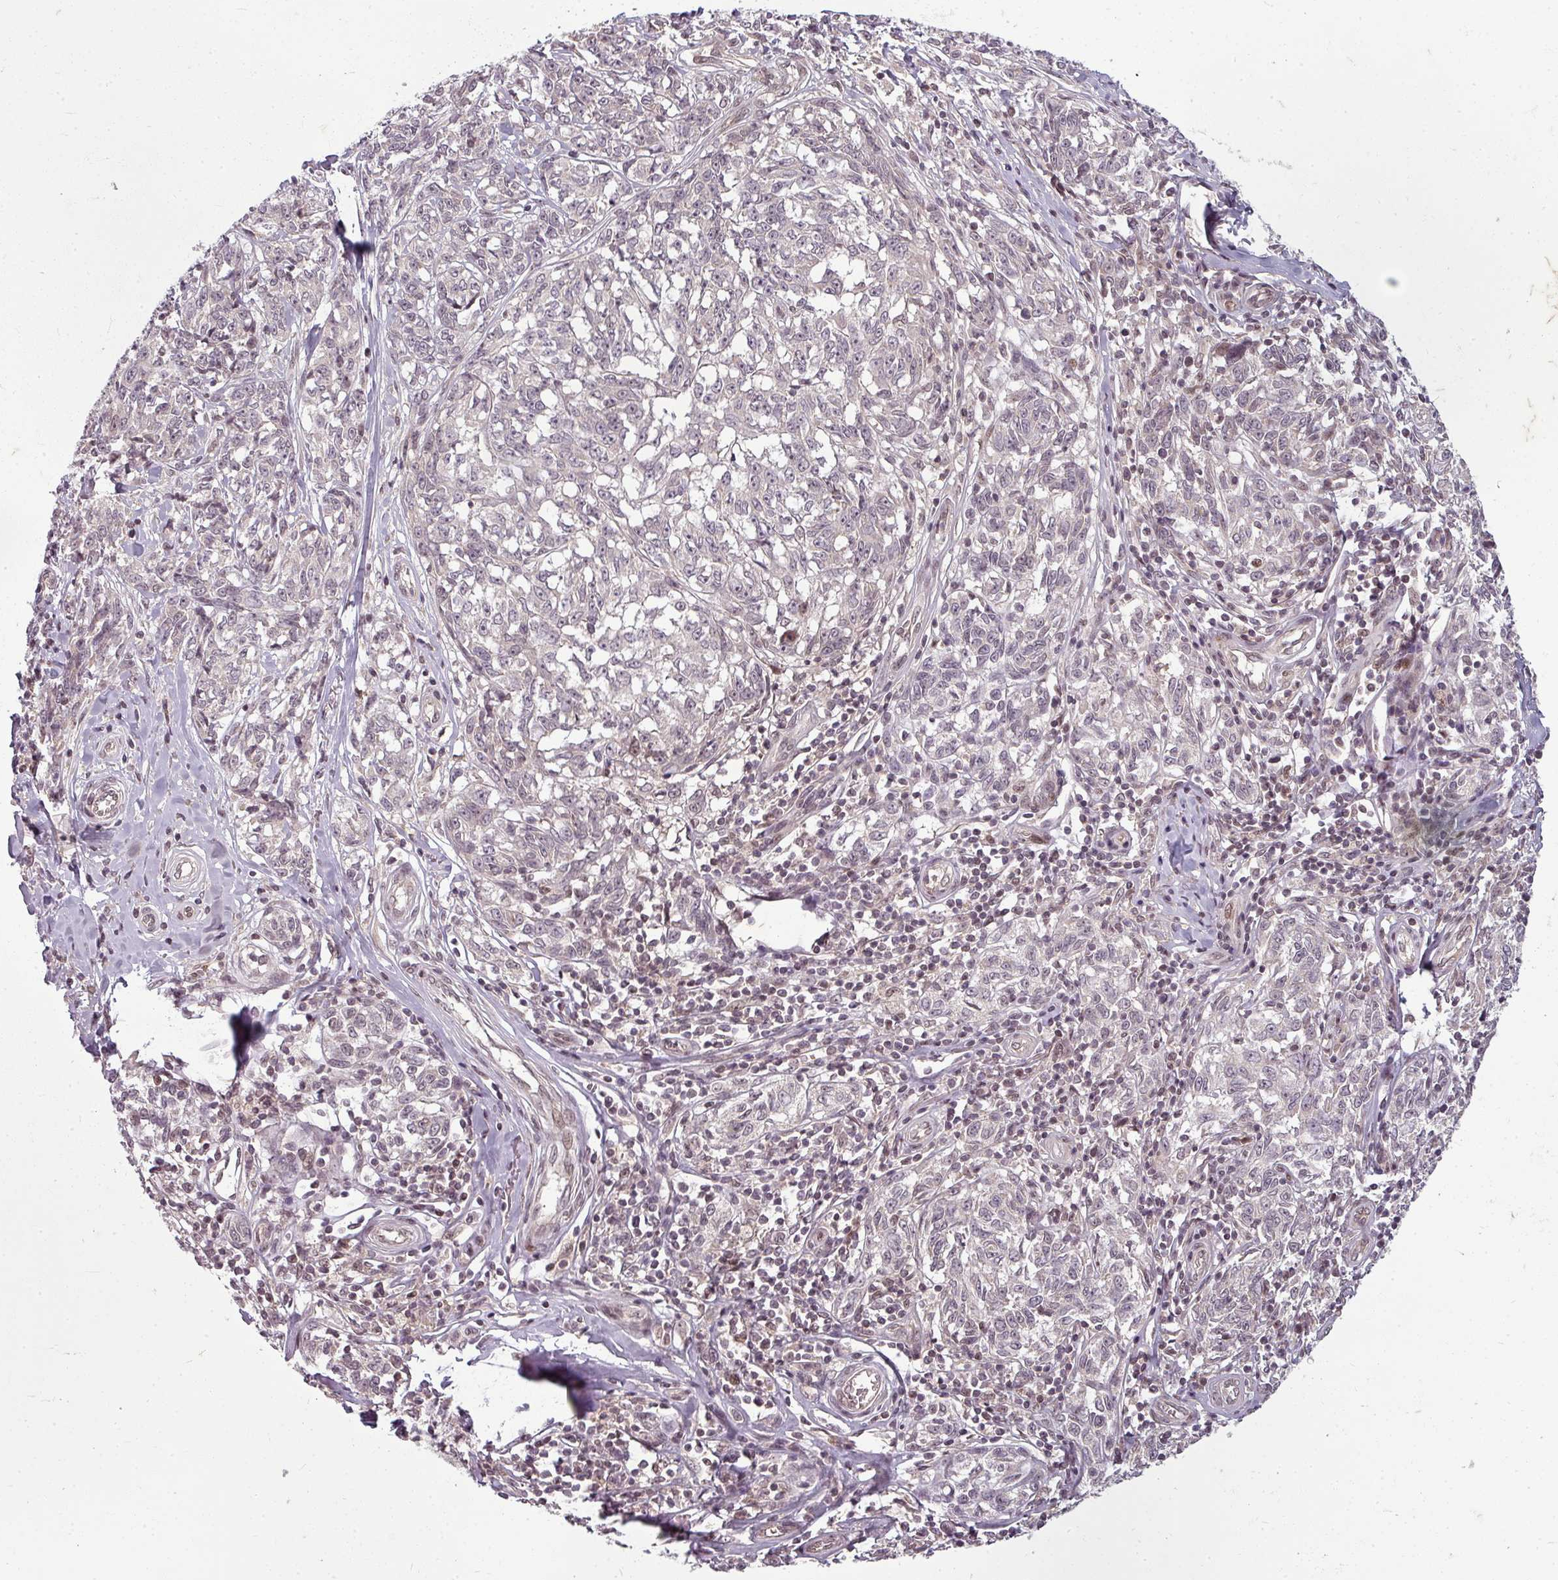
{"staining": {"intensity": "negative", "quantity": "none", "location": "none"}, "tissue": "melanoma", "cell_type": "Tumor cells", "image_type": "cancer", "snomed": [{"axis": "morphology", "description": "Normal tissue, NOS"}, {"axis": "morphology", "description": "Malignant melanoma, NOS"}, {"axis": "topography", "description": "Skin"}], "caption": "Tumor cells show no significant protein staining in melanoma. Nuclei are stained in blue.", "gene": "CLIC1", "patient": {"sex": "female", "age": 64}}